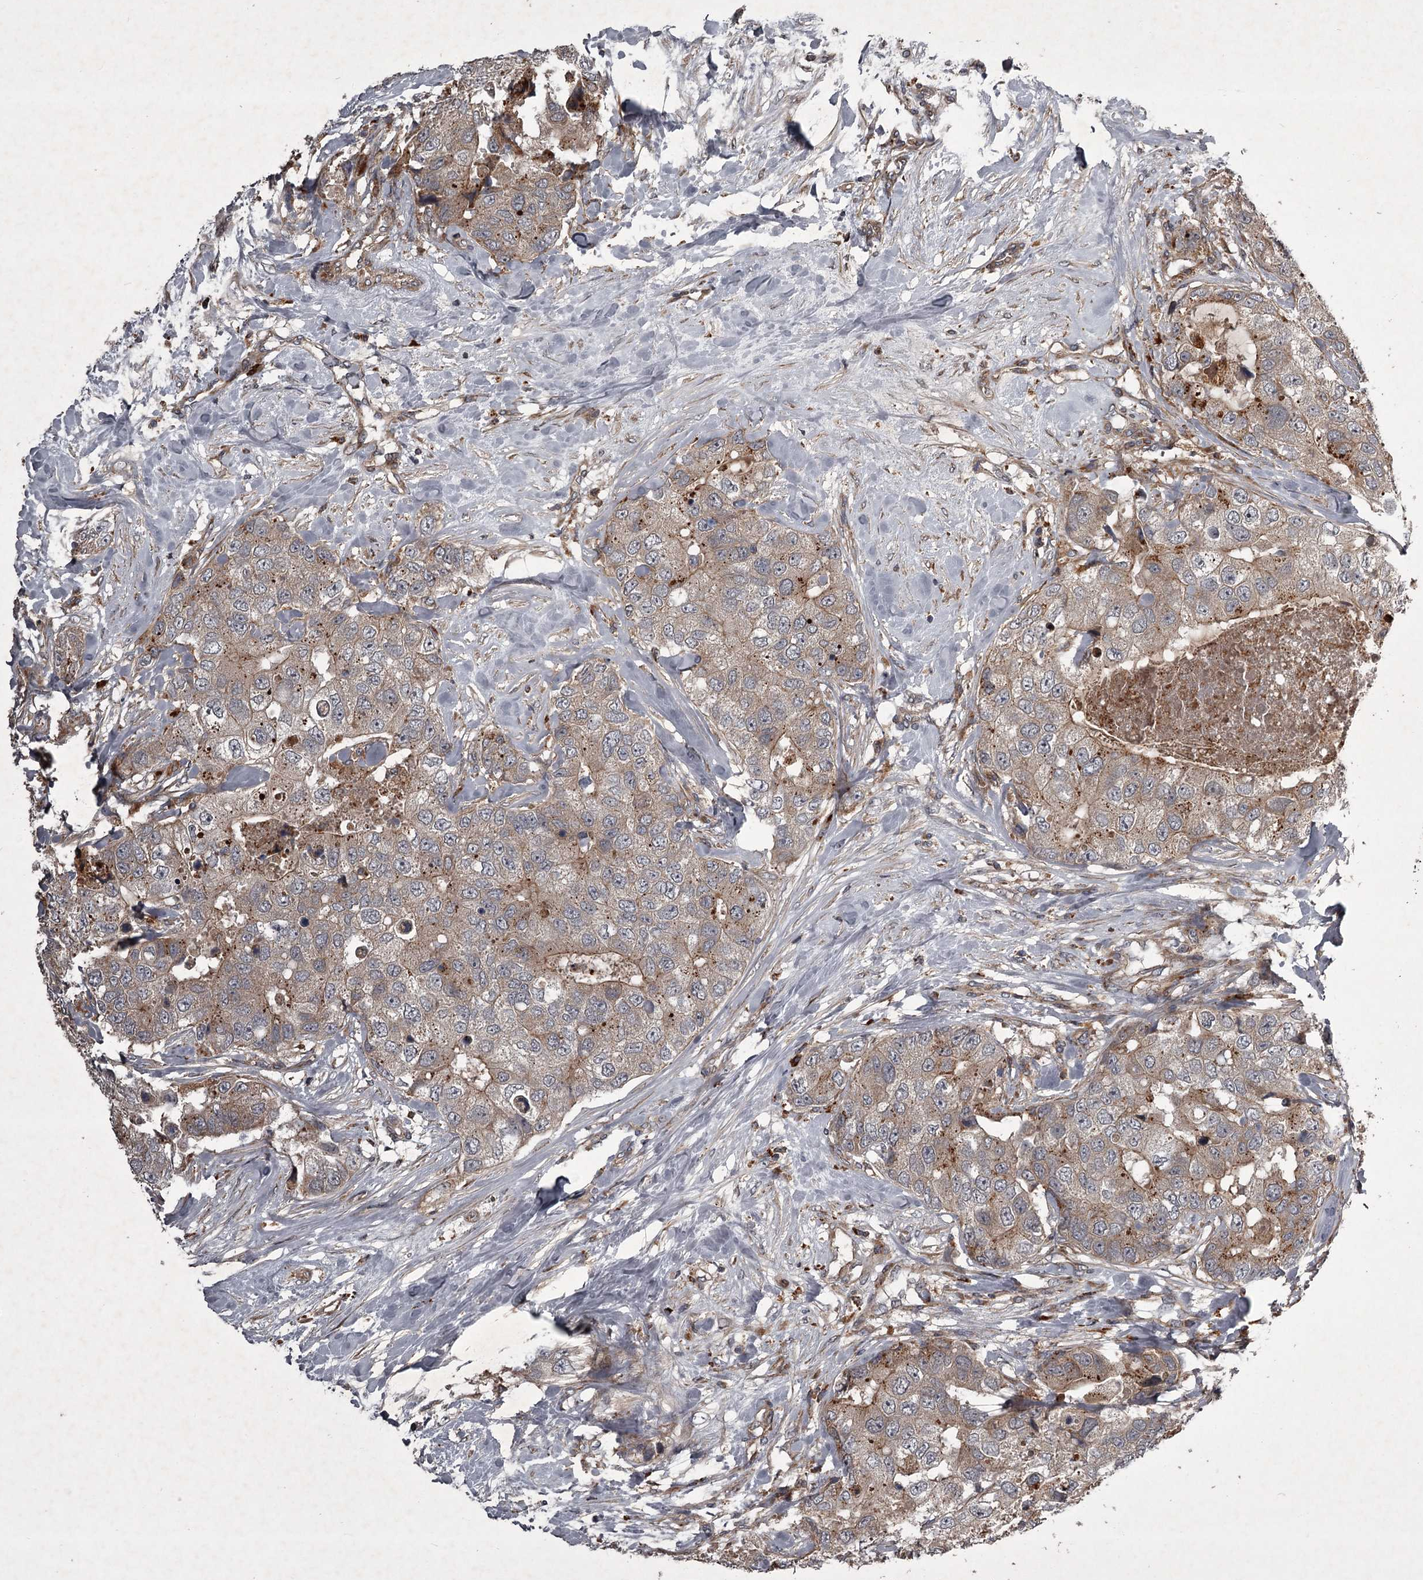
{"staining": {"intensity": "weak", "quantity": ">75%", "location": "cytoplasmic/membranous"}, "tissue": "breast cancer", "cell_type": "Tumor cells", "image_type": "cancer", "snomed": [{"axis": "morphology", "description": "Duct carcinoma"}, {"axis": "topography", "description": "Breast"}], "caption": "IHC image of infiltrating ductal carcinoma (breast) stained for a protein (brown), which exhibits low levels of weak cytoplasmic/membranous staining in about >75% of tumor cells.", "gene": "UNC93B1", "patient": {"sex": "female", "age": 62}}